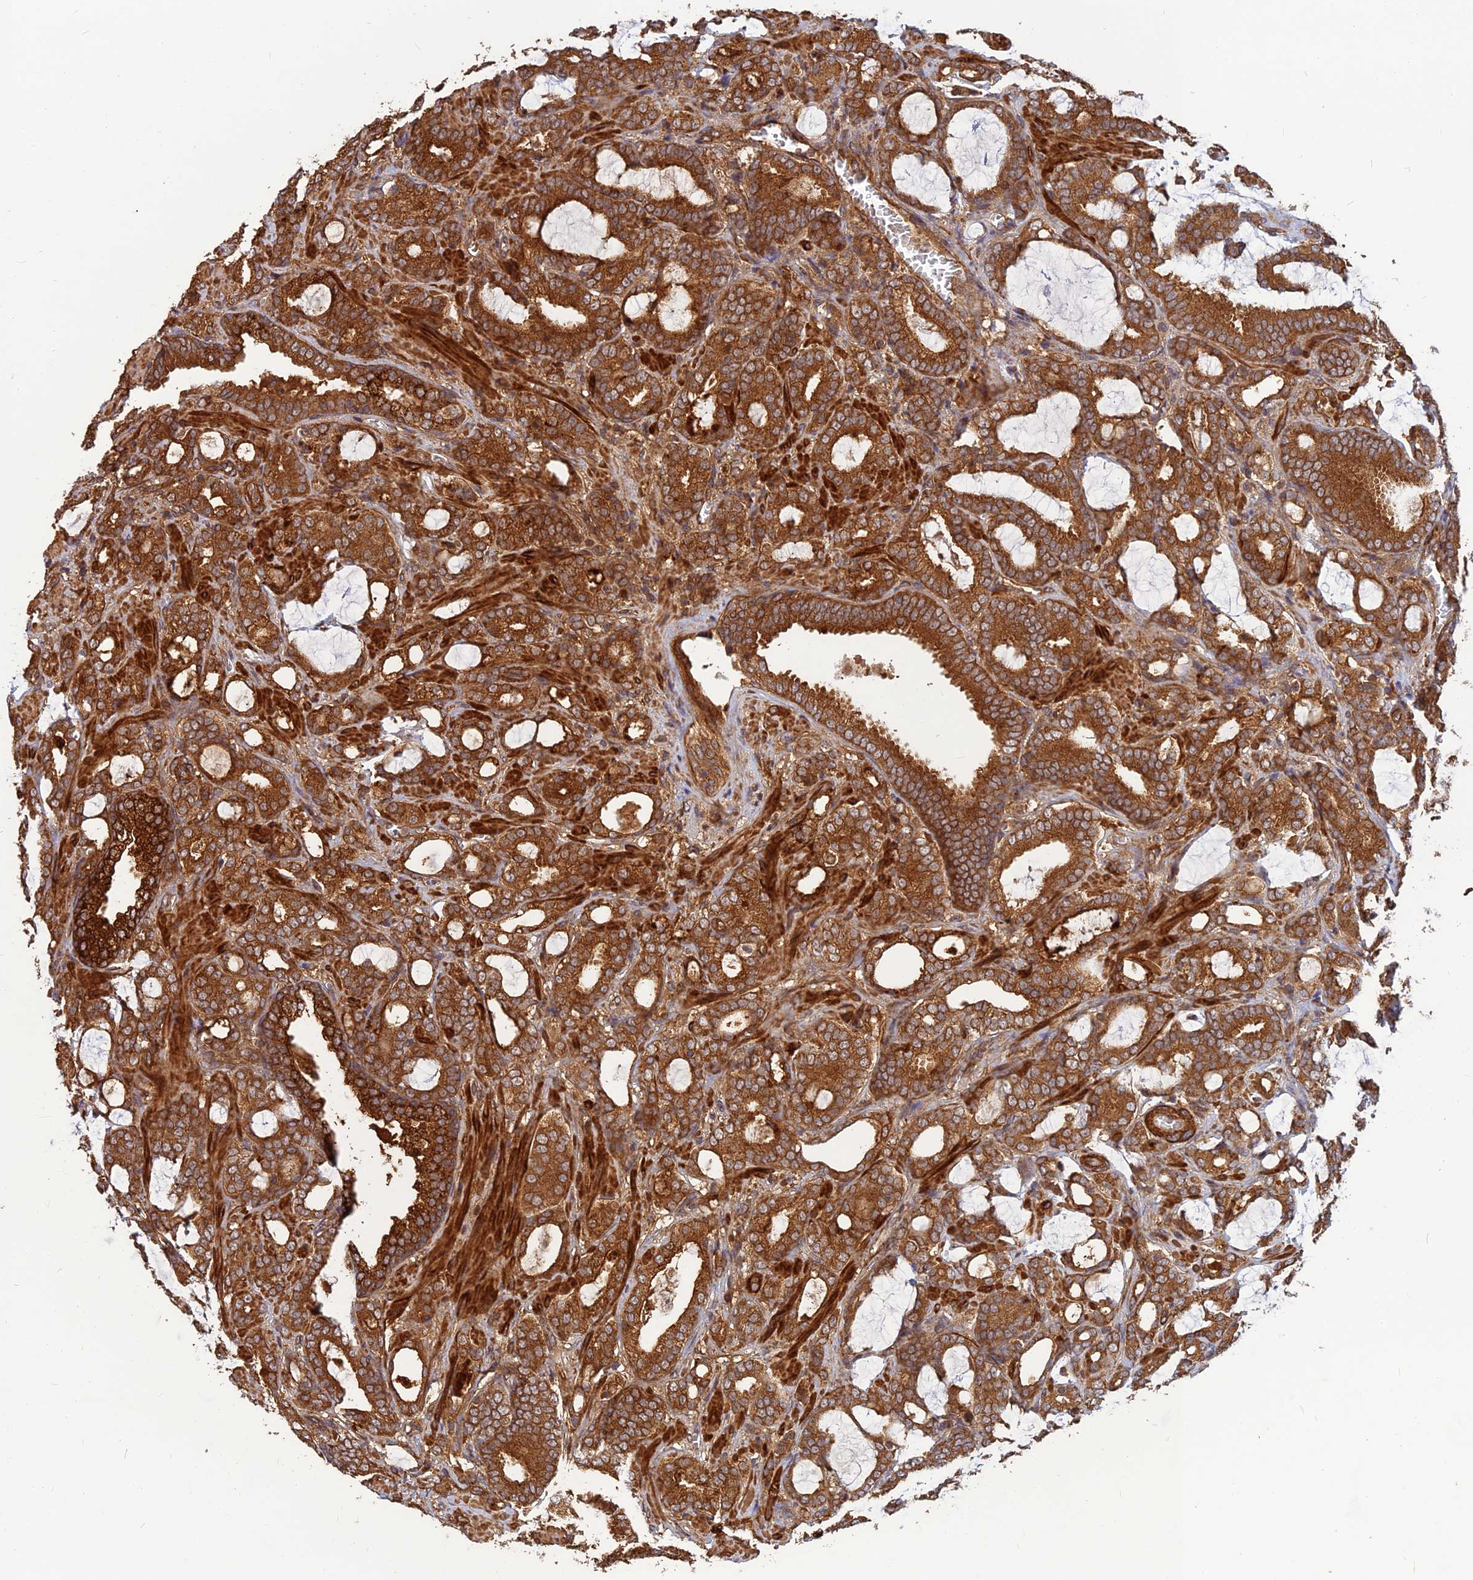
{"staining": {"intensity": "strong", "quantity": ">75%", "location": "cytoplasmic/membranous"}, "tissue": "prostate cancer", "cell_type": "Tumor cells", "image_type": "cancer", "snomed": [{"axis": "morphology", "description": "Adenocarcinoma, High grade"}, {"axis": "topography", "description": "Prostate and seminal vesicle, NOS"}], "caption": "Adenocarcinoma (high-grade) (prostate) tissue displays strong cytoplasmic/membranous staining in approximately >75% of tumor cells, visualized by immunohistochemistry.", "gene": "RELCH", "patient": {"sex": "male", "age": 67}}